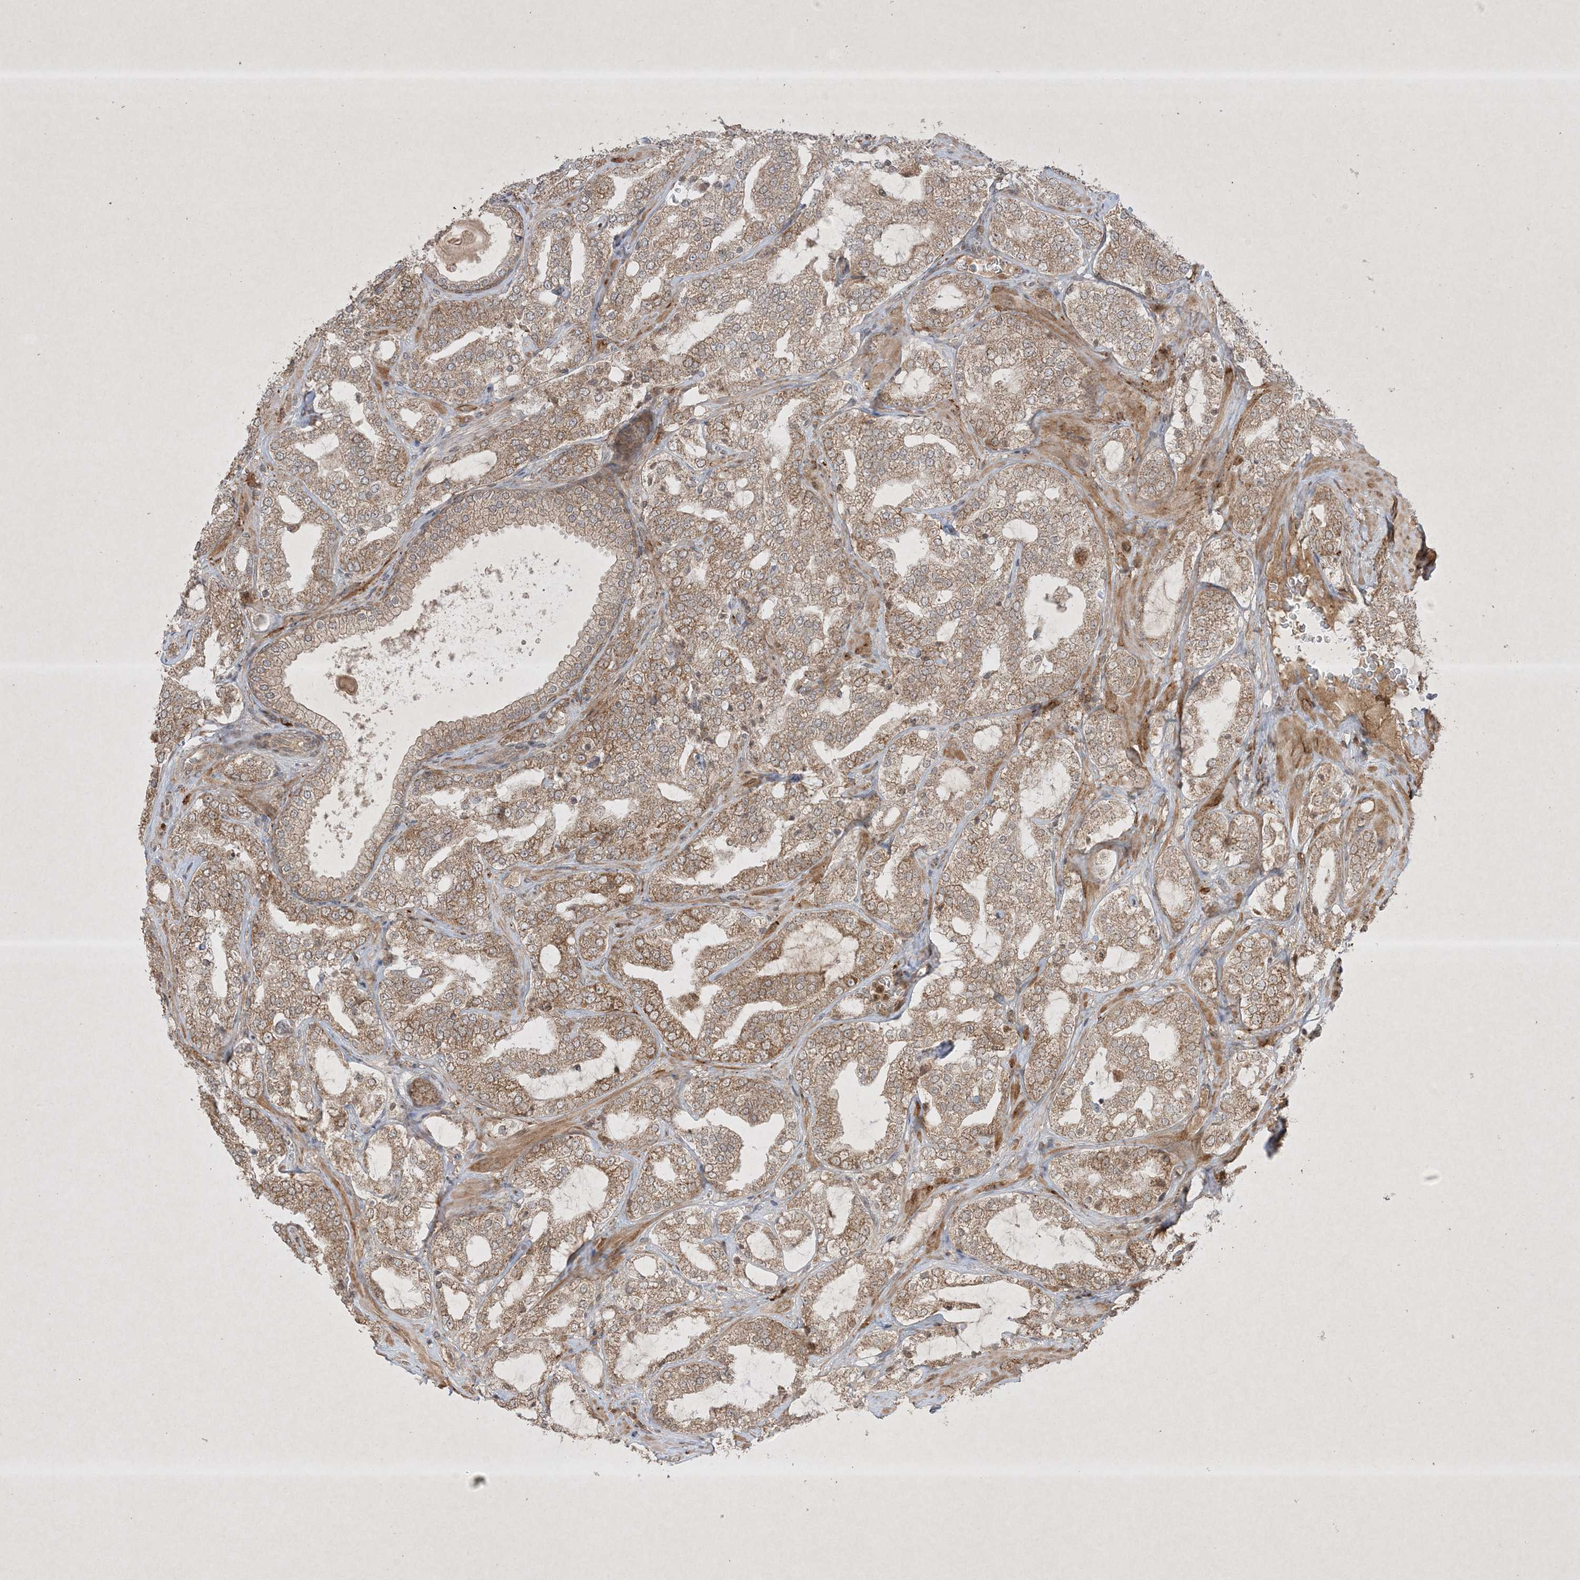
{"staining": {"intensity": "weak", "quantity": ">75%", "location": "cytoplasmic/membranous,nuclear"}, "tissue": "prostate cancer", "cell_type": "Tumor cells", "image_type": "cancer", "snomed": [{"axis": "morphology", "description": "Adenocarcinoma, High grade"}, {"axis": "topography", "description": "Prostate"}], "caption": "Tumor cells reveal low levels of weak cytoplasmic/membranous and nuclear staining in approximately >75% of cells in human prostate high-grade adenocarcinoma.", "gene": "PTK6", "patient": {"sex": "male", "age": 64}}